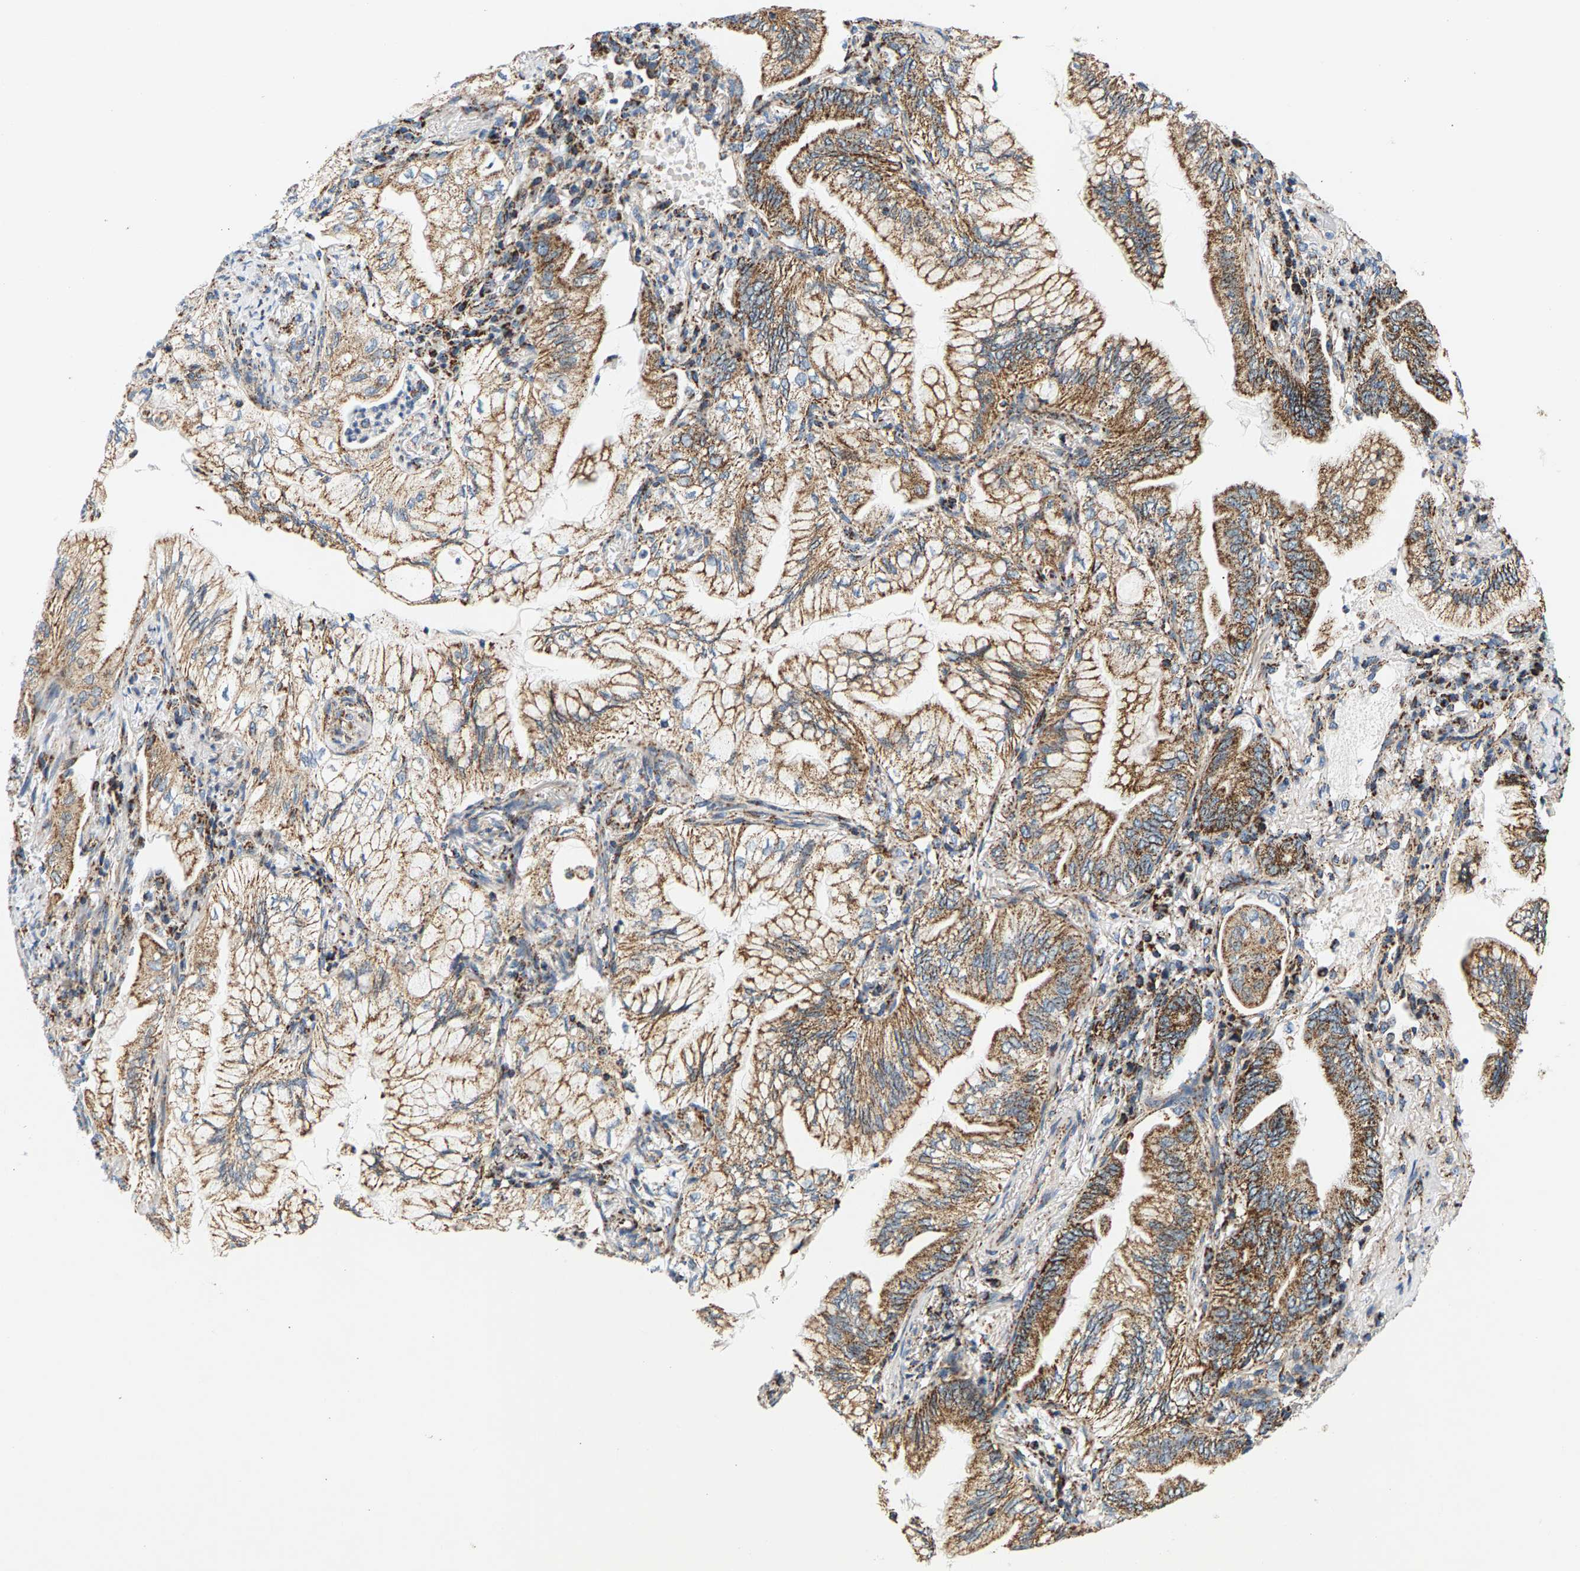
{"staining": {"intensity": "moderate", "quantity": ">75%", "location": "cytoplasmic/membranous"}, "tissue": "lung cancer", "cell_type": "Tumor cells", "image_type": "cancer", "snomed": [{"axis": "morphology", "description": "Adenocarcinoma, NOS"}, {"axis": "topography", "description": "Lung"}], "caption": "The immunohistochemical stain highlights moderate cytoplasmic/membranous staining in tumor cells of lung adenocarcinoma tissue.", "gene": "PDE1A", "patient": {"sex": "female", "age": 70}}